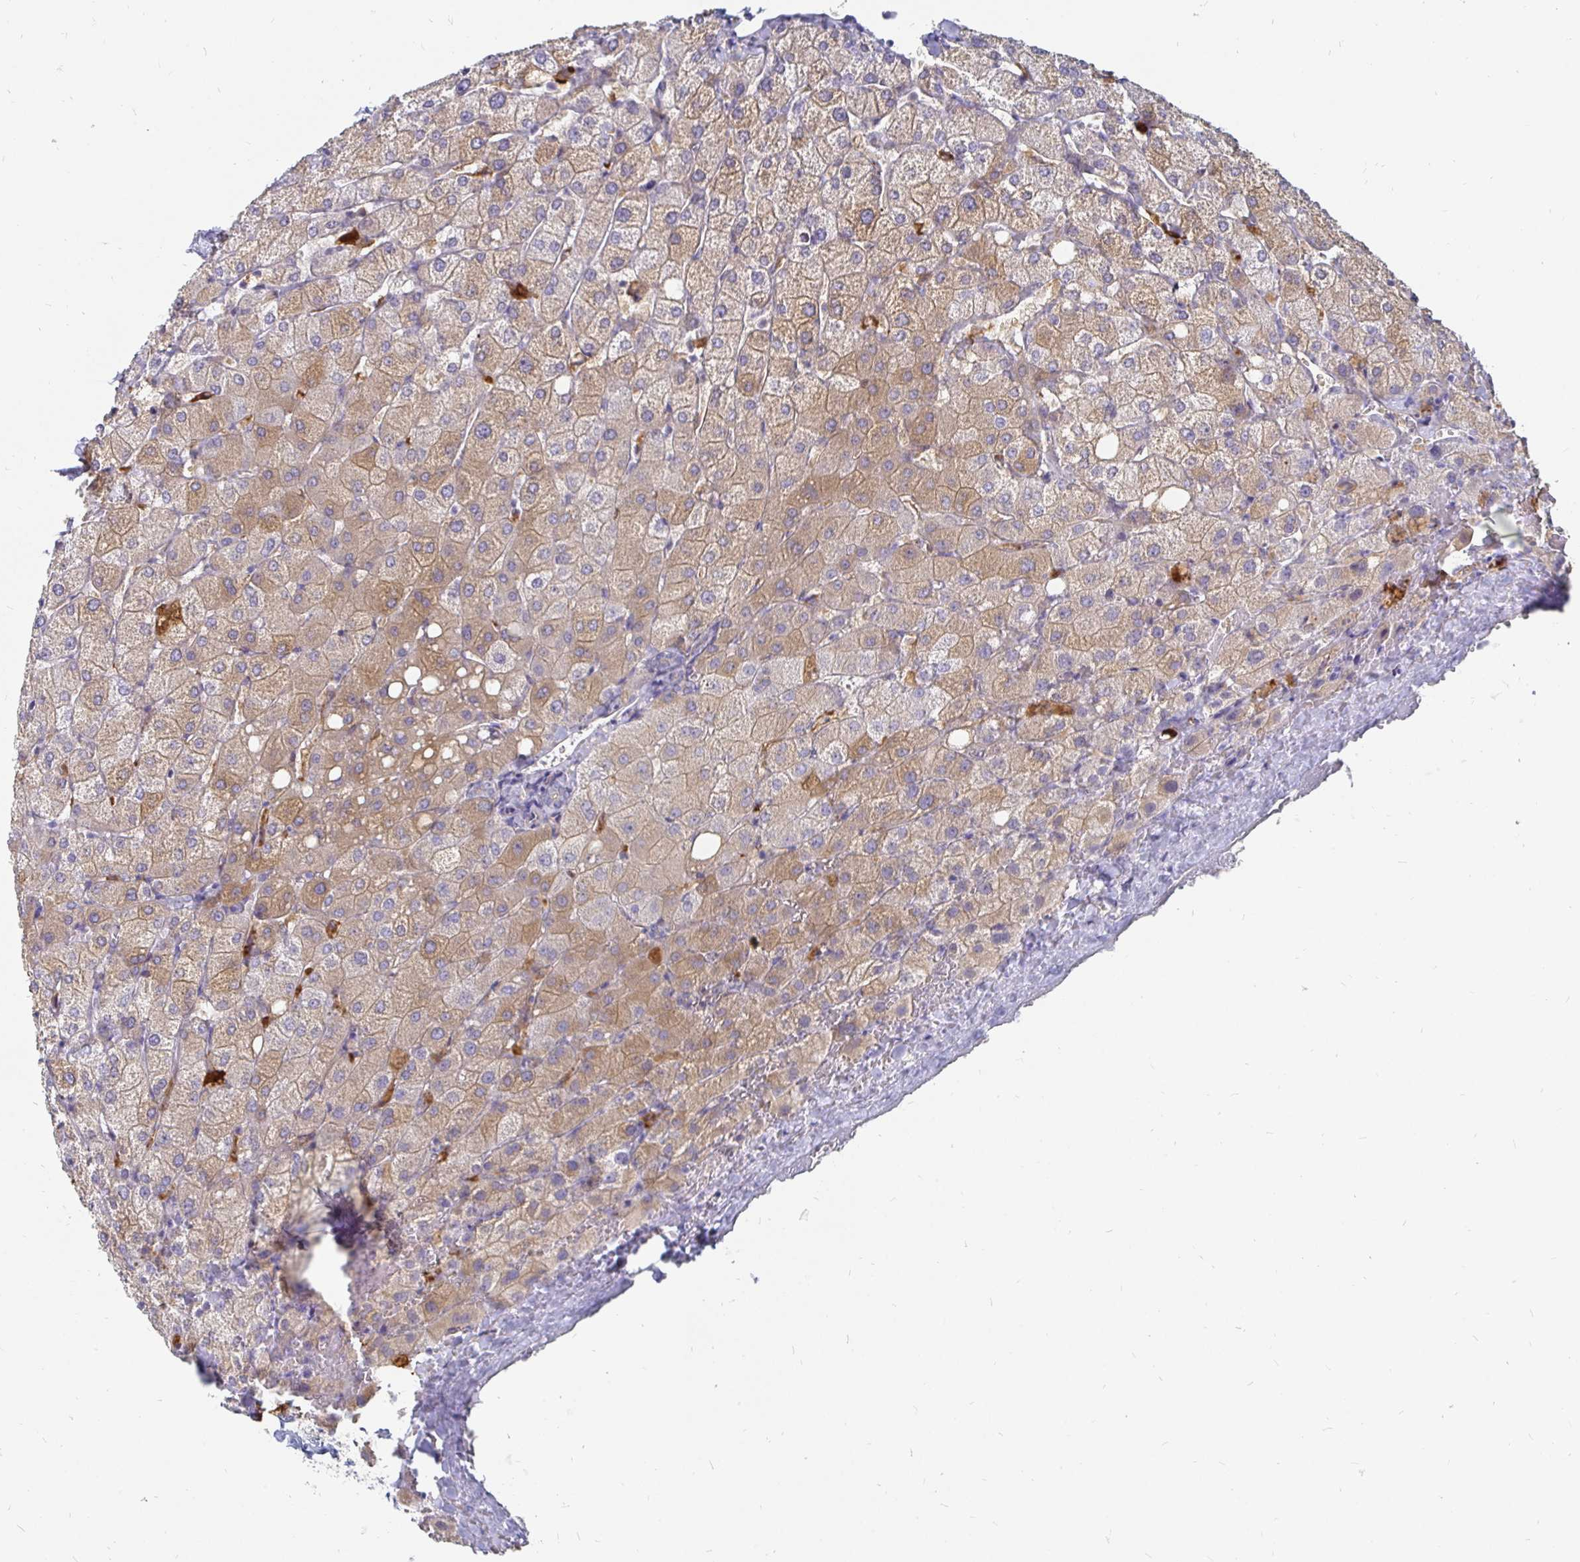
{"staining": {"intensity": "negative", "quantity": "none", "location": "none"}, "tissue": "liver", "cell_type": "Cholangiocytes", "image_type": "normal", "snomed": [{"axis": "morphology", "description": "Normal tissue, NOS"}, {"axis": "topography", "description": "Liver"}], "caption": "High power microscopy micrograph of an immunohistochemistry (IHC) histopathology image of unremarkable liver, revealing no significant expression in cholangiocytes. (Stains: DAB IHC with hematoxylin counter stain, Microscopy: brightfield microscopy at high magnification).", "gene": "CCDC85A", "patient": {"sex": "female", "age": 54}}